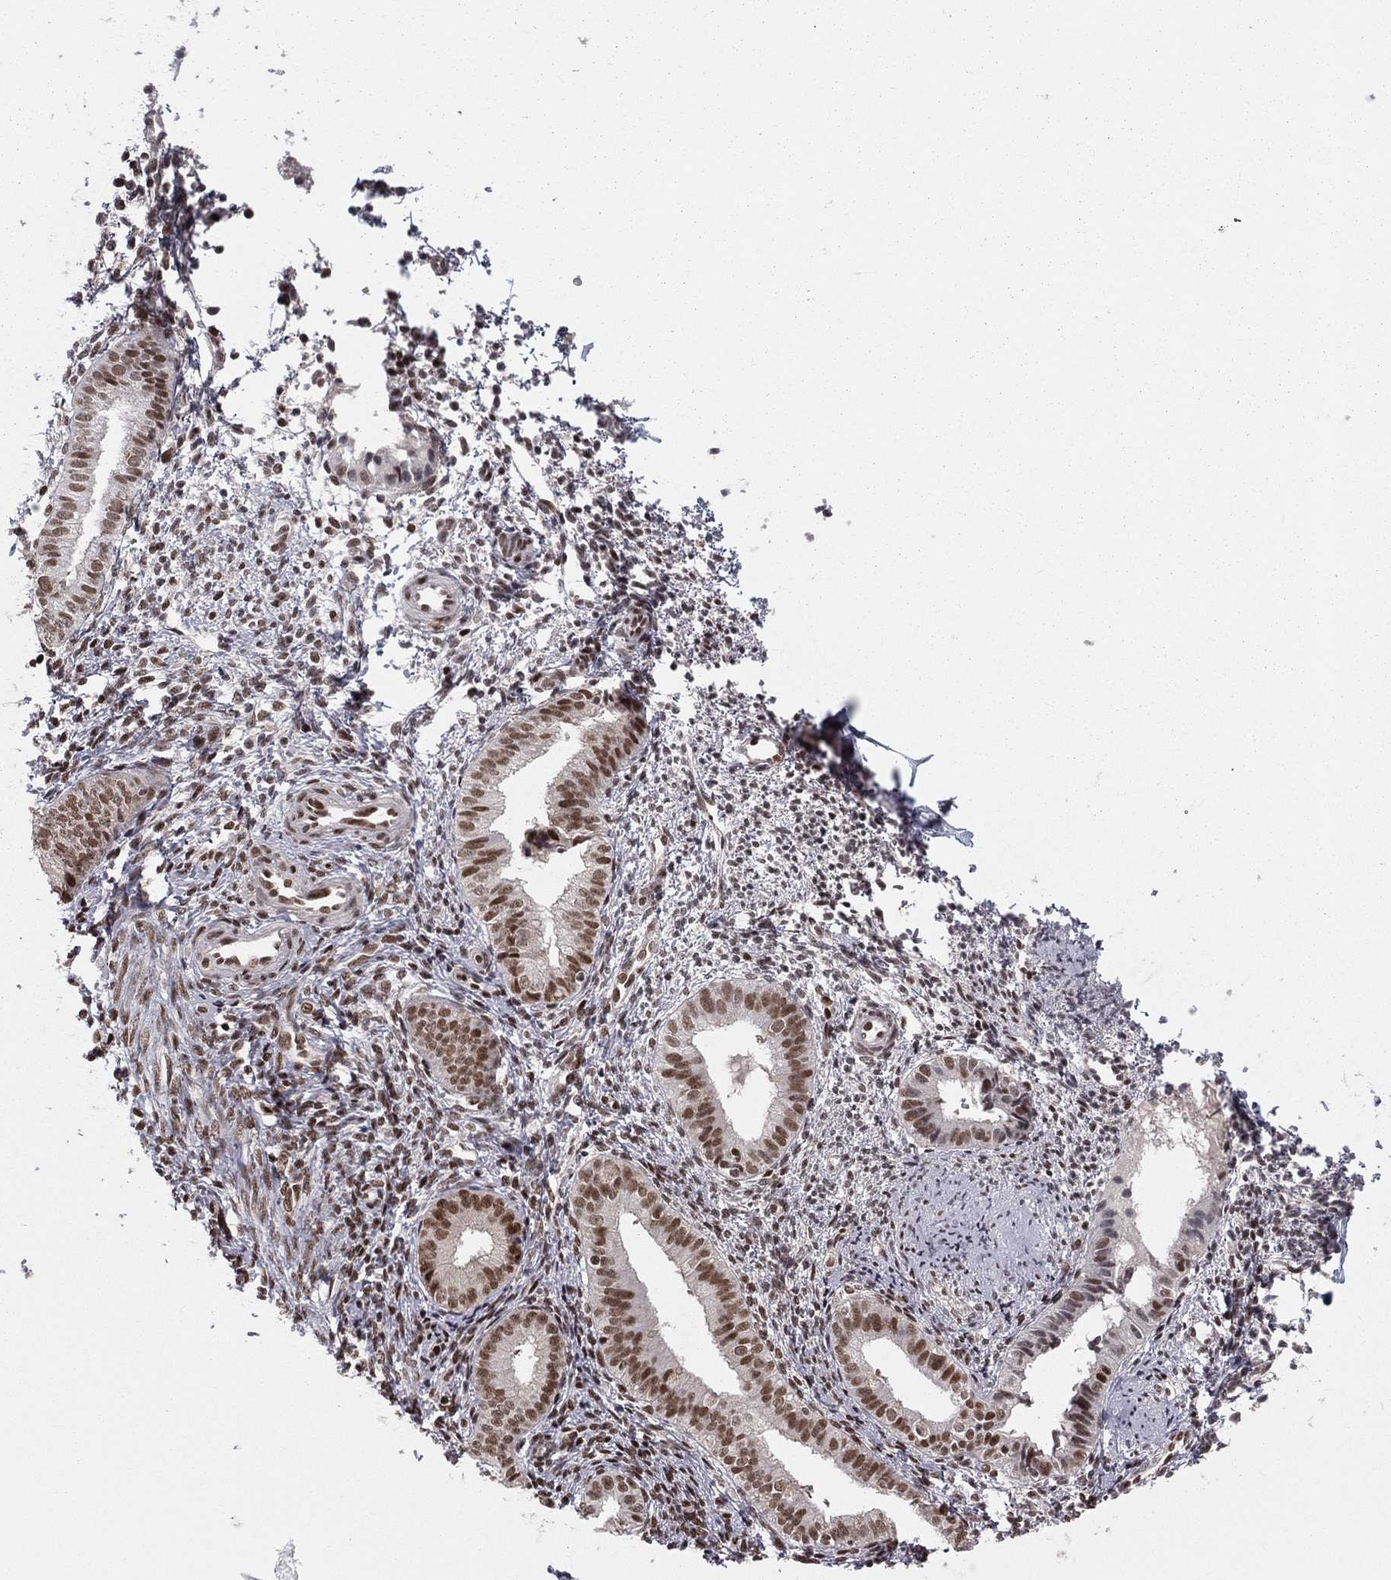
{"staining": {"intensity": "strong", "quantity": ">75%", "location": "nuclear"}, "tissue": "endometrium", "cell_type": "Cells in endometrial stroma", "image_type": "normal", "snomed": [{"axis": "morphology", "description": "Normal tissue, NOS"}, {"axis": "topography", "description": "Endometrium"}], "caption": "An image showing strong nuclear staining in approximately >75% of cells in endometrial stroma in benign endometrium, as visualized by brown immunohistochemical staining.", "gene": "NFYB", "patient": {"sex": "female", "age": 47}}